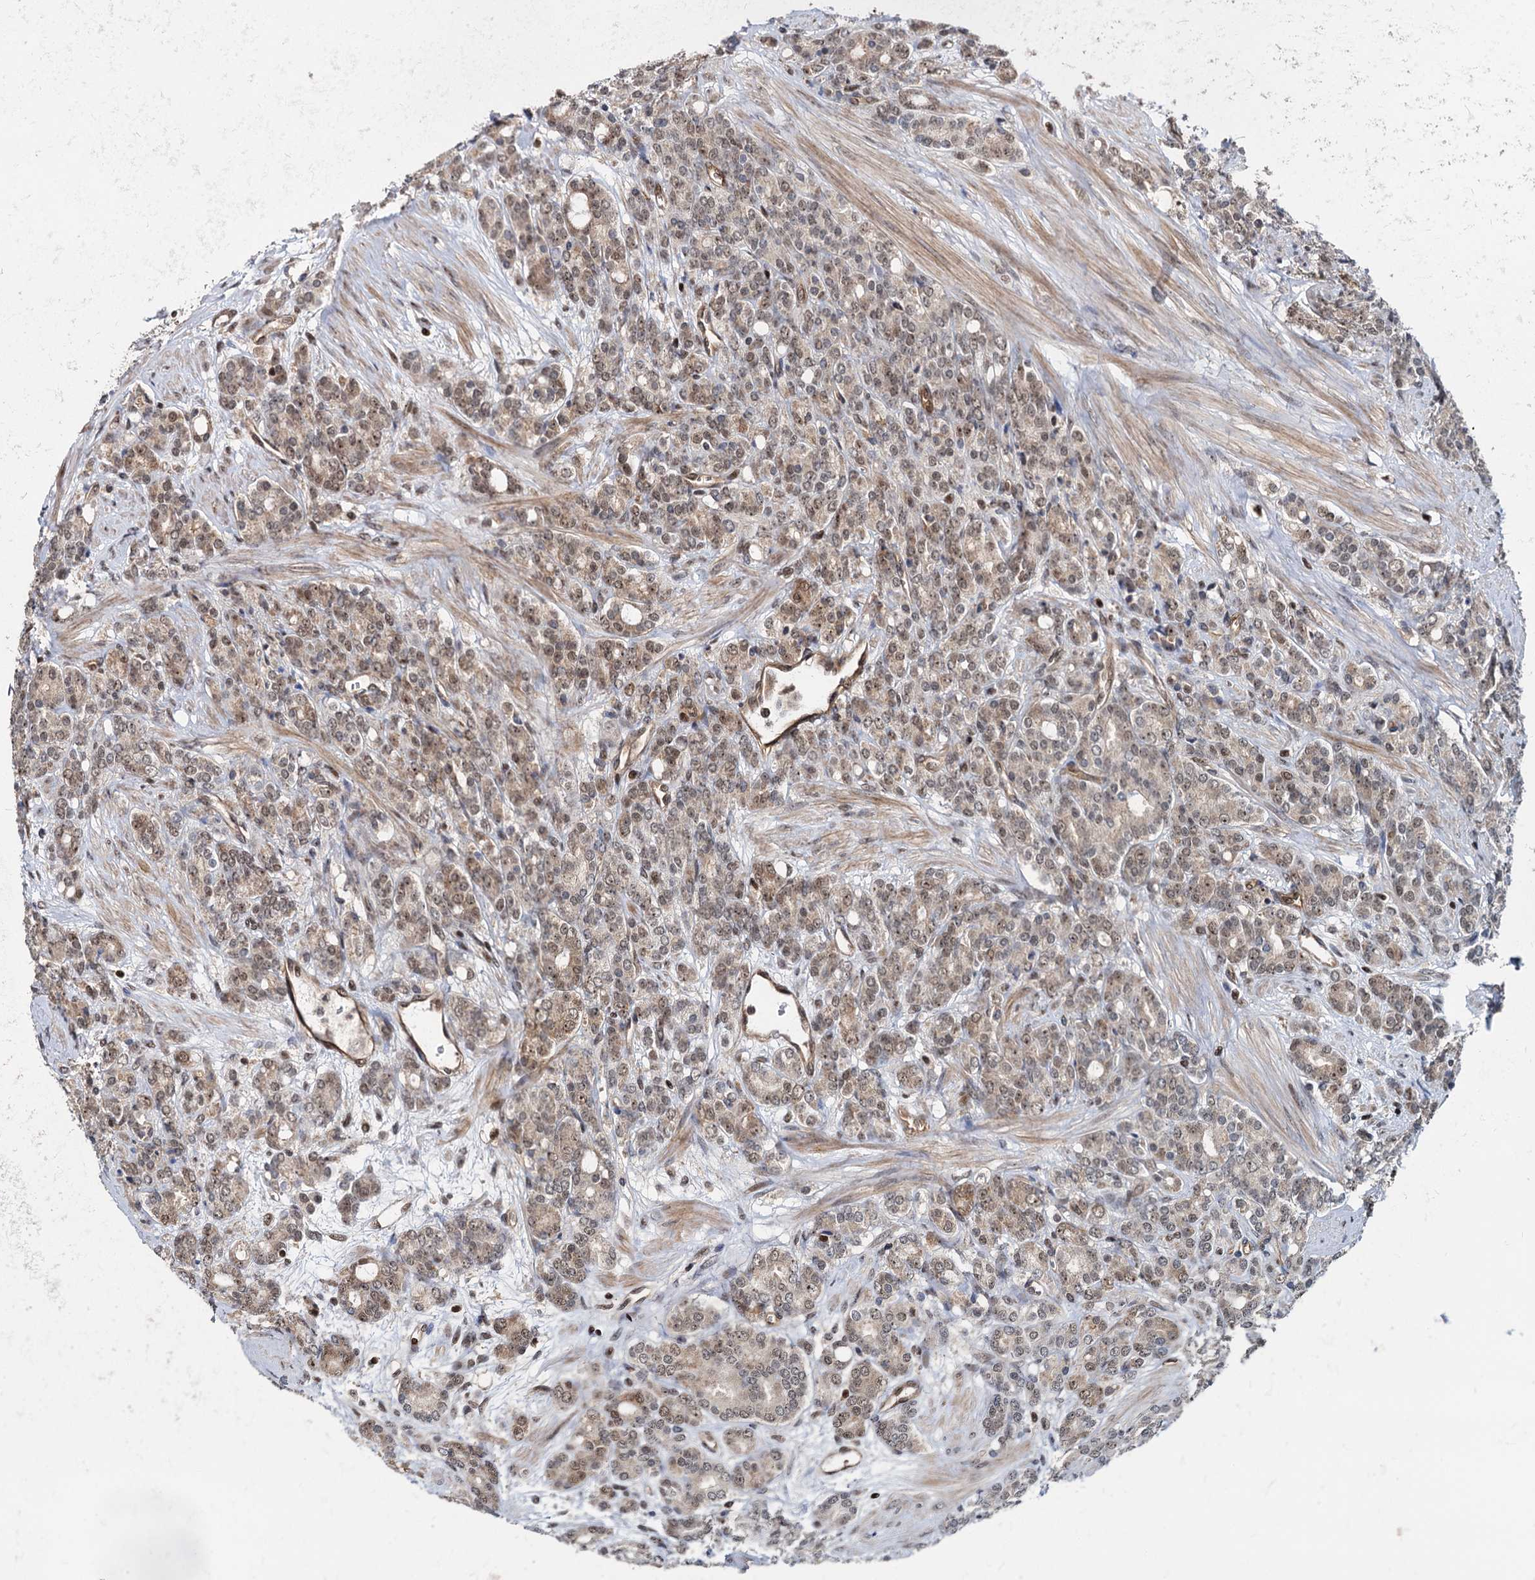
{"staining": {"intensity": "moderate", "quantity": "25%-75%", "location": "nuclear"}, "tissue": "prostate cancer", "cell_type": "Tumor cells", "image_type": "cancer", "snomed": [{"axis": "morphology", "description": "Adenocarcinoma, High grade"}, {"axis": "topography", "description": "Prostate"}], "caption": "Protein expression analysis of adenocarcinoma (high-grade) (prostate) reveals moderate nuclear expression in approximately 25%-75% of tumor cells.", "gene": "UBLCP1", "patient": {"sex": "male", "age": 62}}